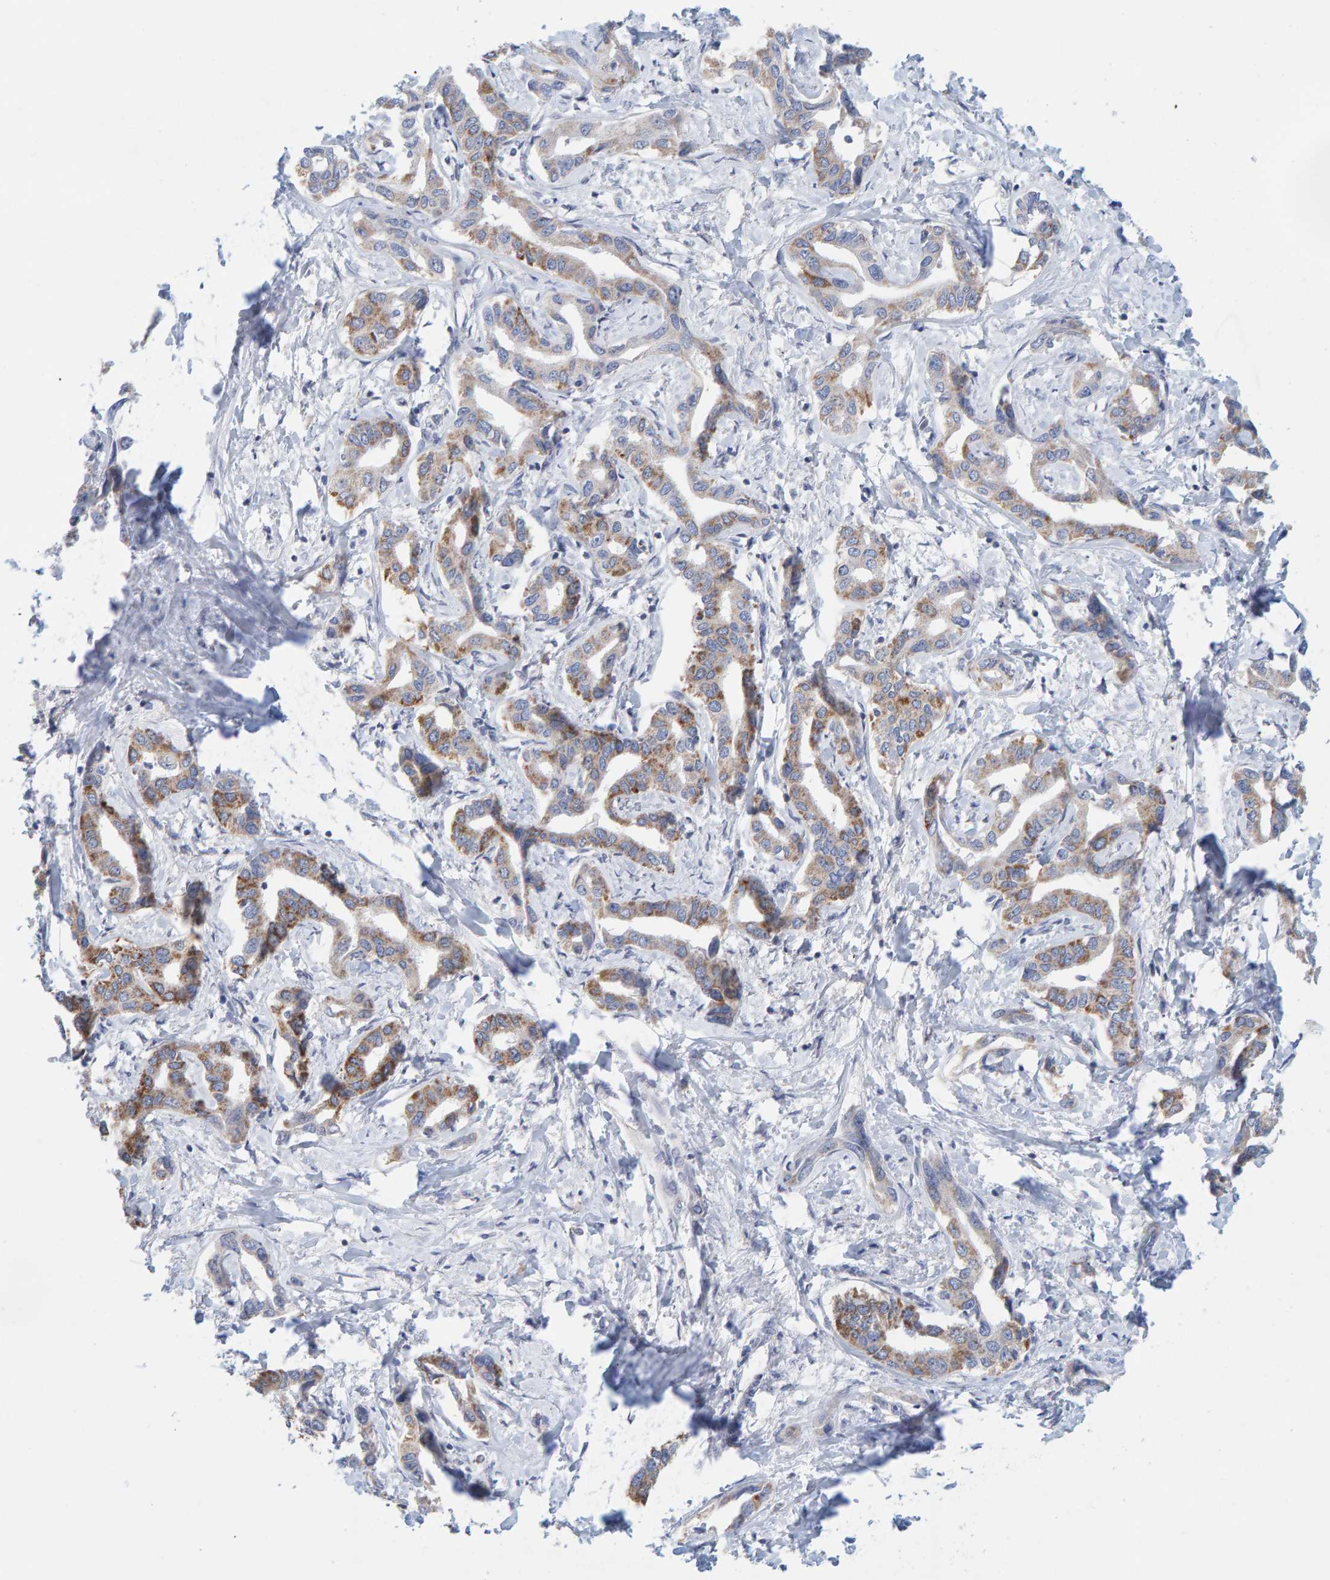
{"staining": {"intensity": "moderate", "quantity": ">75%", "location": "cytoplasmic/membranous"}, "tissue": "liver cancer", "cell_type": "Tumor cells", "image_type": "cancer", "snomed": [{"axis": "morphology", "description": "Cholangiocarcinoma"}, {"axis": "topography", "description": "Liver"}], "caption": "Liver cancer (cholangiocarcinoma) was stained to show a protein in brown. There is medium levels of moderate cytoplasmic/membranous staining in approximately >75% of tumor cells.", "gene": "ZC3H3", "patient": {"sex": "male", "age": 59}}